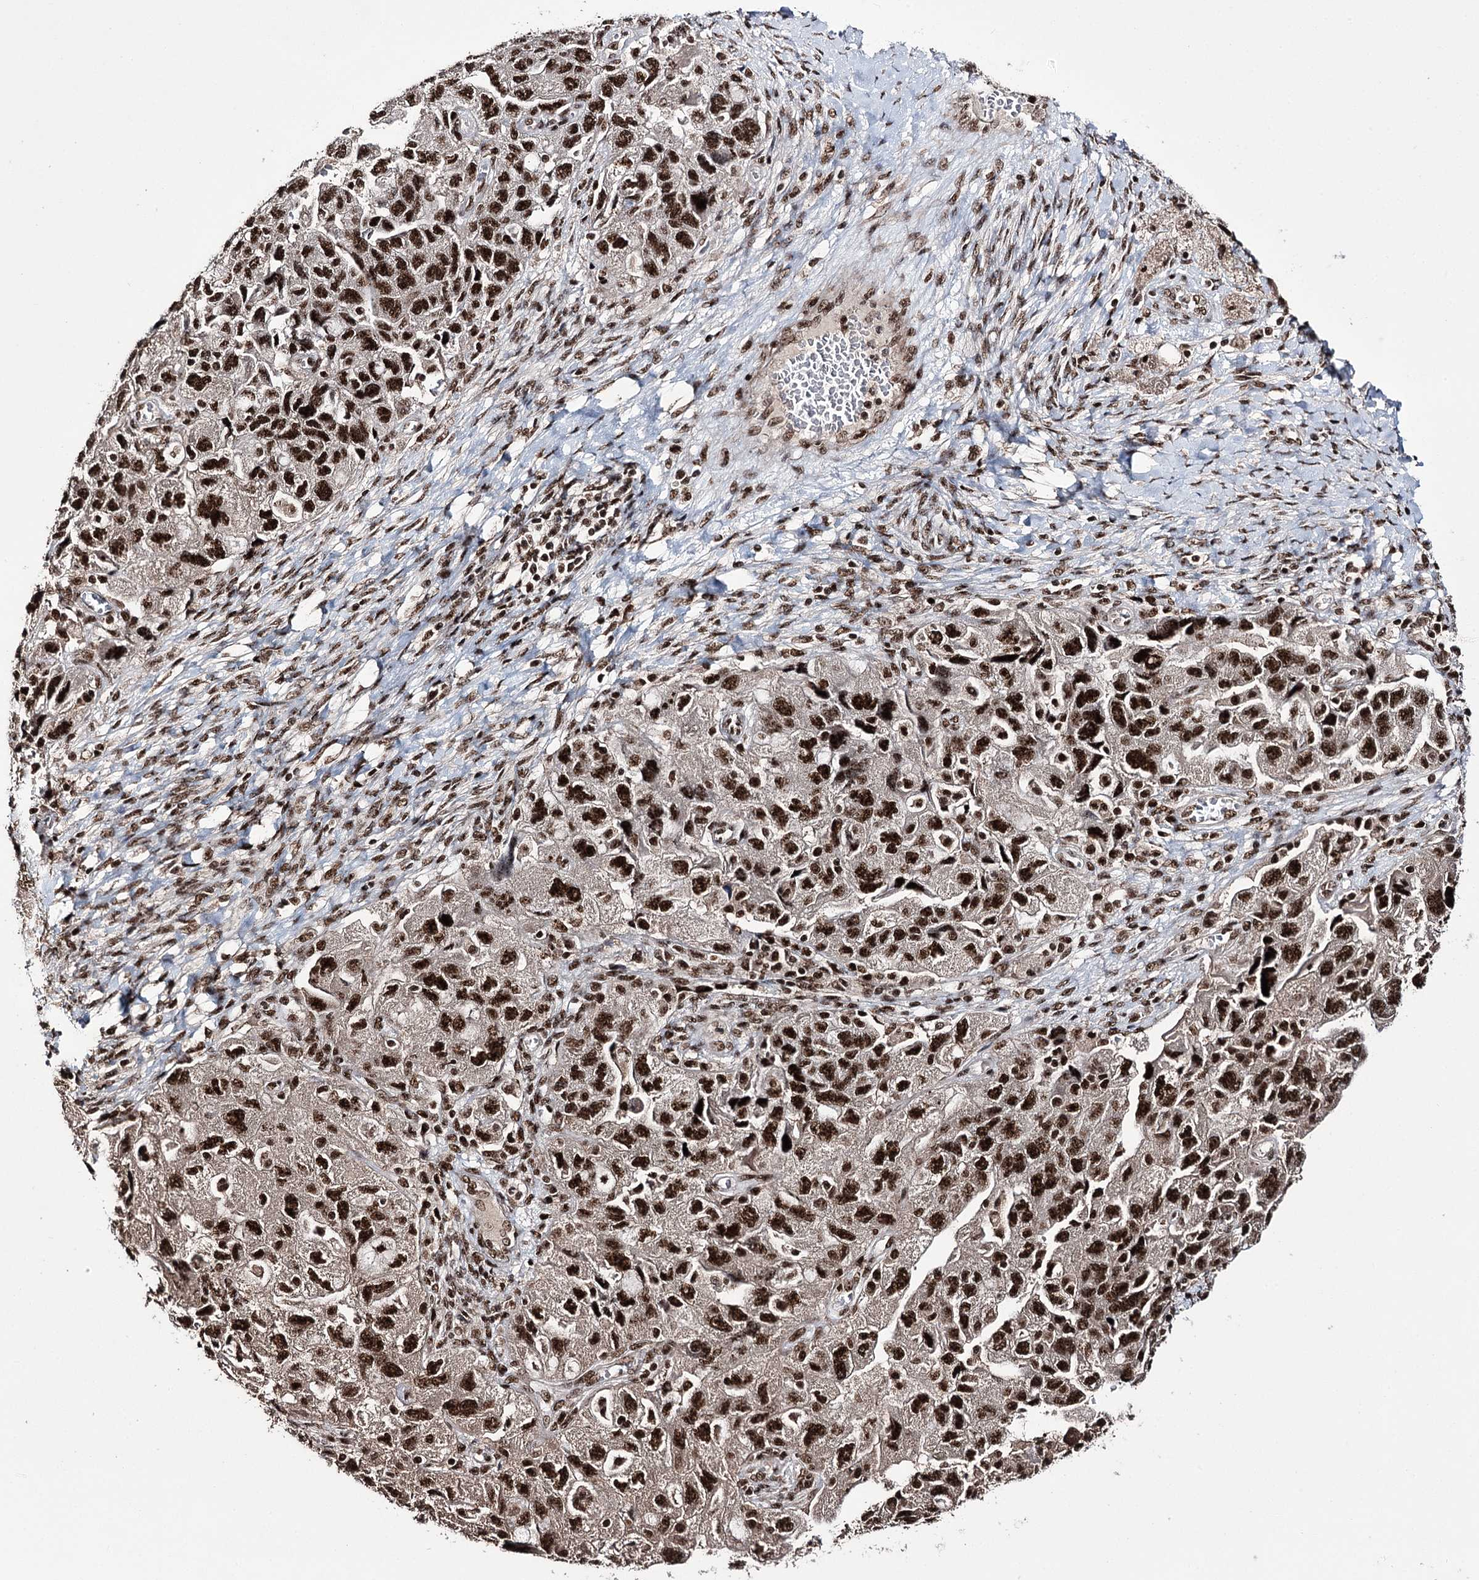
{"staining": {"intensity": "strong", "quantity": ">75%", "location": "nuclear"}, "tissue": "ovarian cancer", "cell_type": "Tumor cells", "image_type": "cancer", "snomed": [{"axis": "morphology", "description": "Carcinoma, NOS"}, {"axis": "morphology", "description": "Cystadenocarcinoma, serous, NOS"}, {"axis": "topography", "description": "Ovary"}], "caption": "Protein positivity by immunohistochemistry (IHC) demonstrates strong nuclear expression in about >75% of tumor cells in ovarian carcinoma.", "gene": "PRPF40A", "patient": {"sex": "female", "age": 69}}